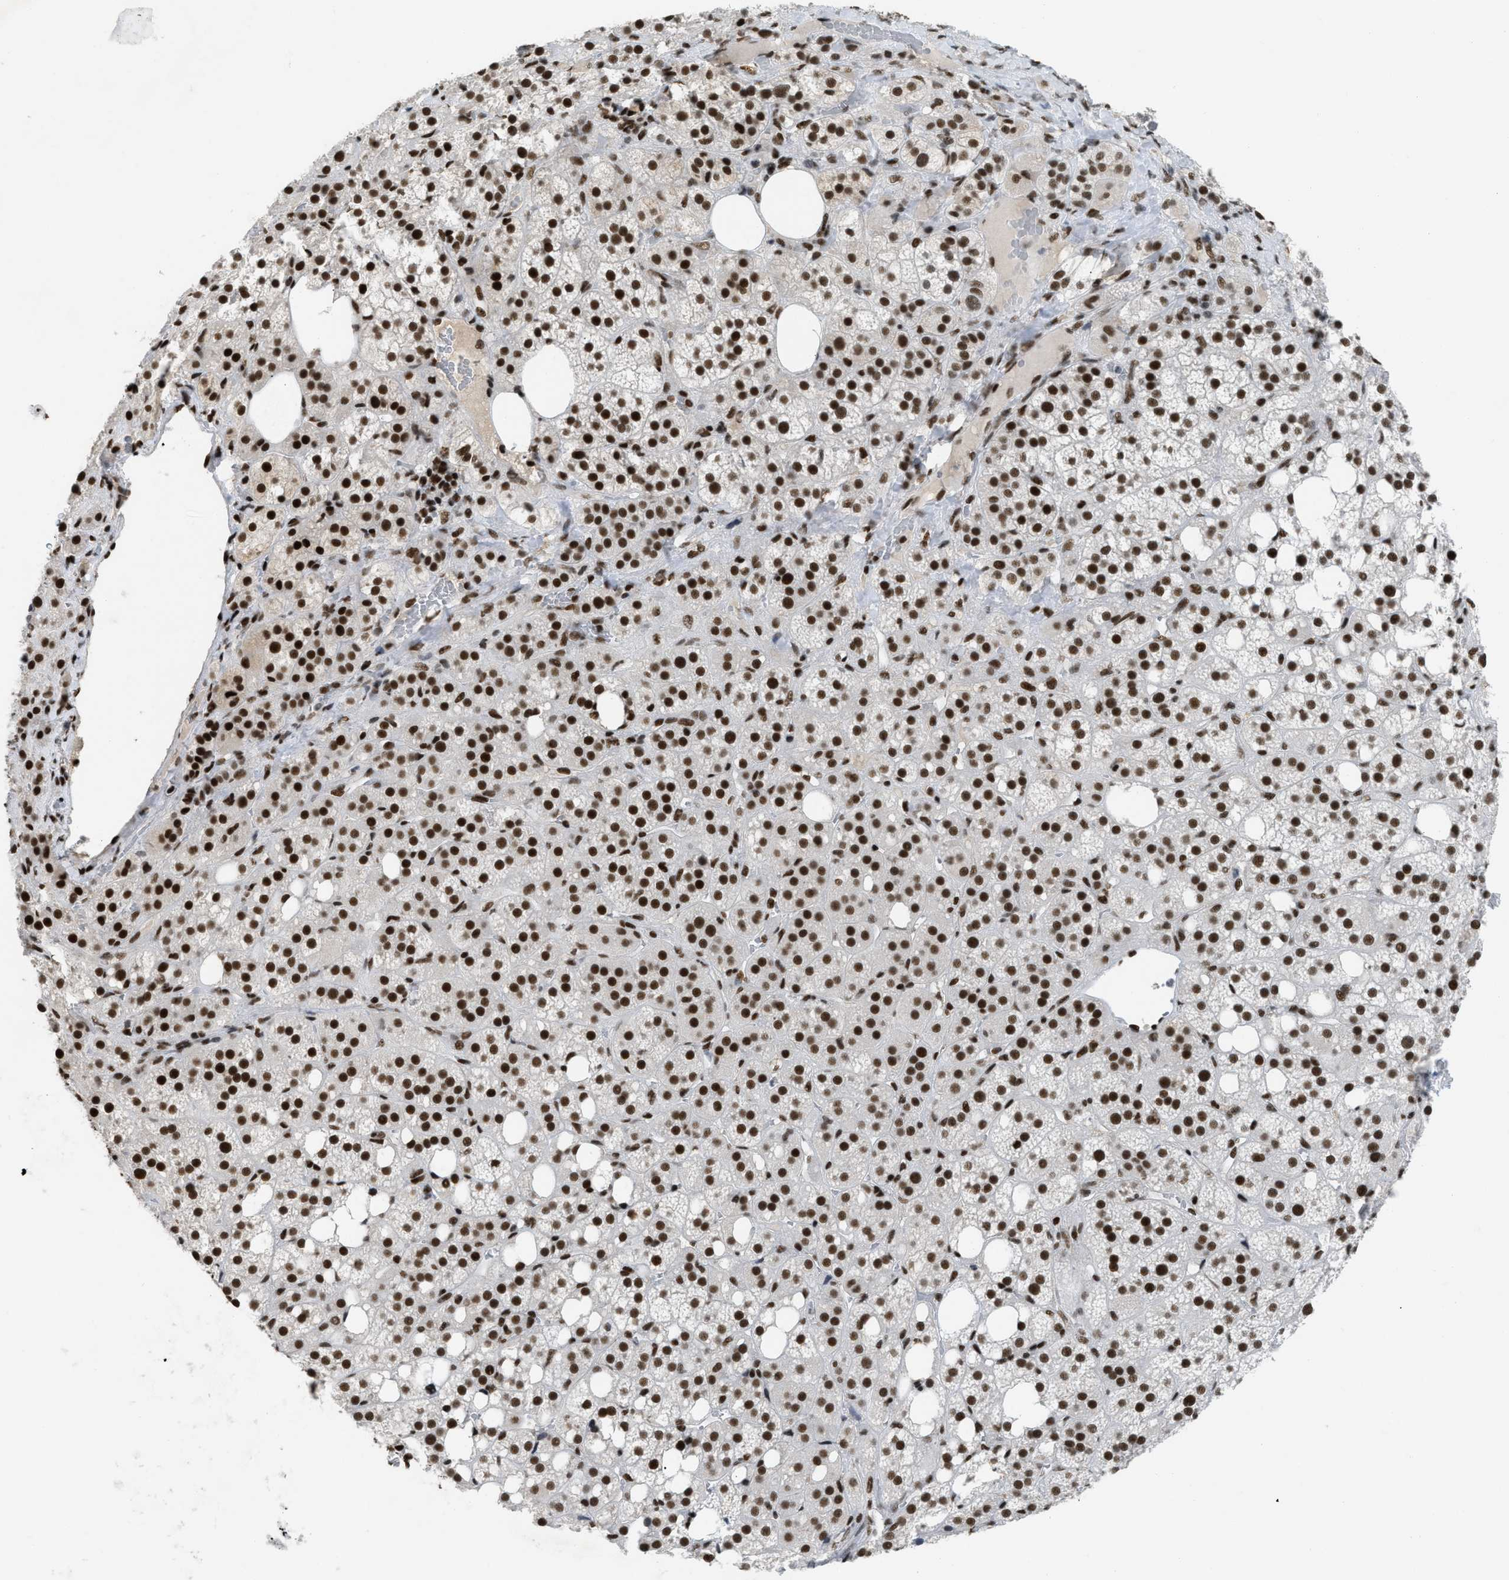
{"staining": {"intensity": "strong", "quantity": ">75%", "location": "nuclear"}, "tissue": "adrenal gland", "cell_type": "Glandular cells", "image_type": "normal", "snomed": [{"axis": "morphology", "description": "Normal tissue, NOS"}, {"axis": "topography", "description": "Adrenal gland"}], "caption": "Strong nuclear staining for a protein is identified in about >75% of glandular cells of unremarkable adrenal gland using IHC.", "gene": "SCAF4", "patient": {"sex": "female", "age": 59}}